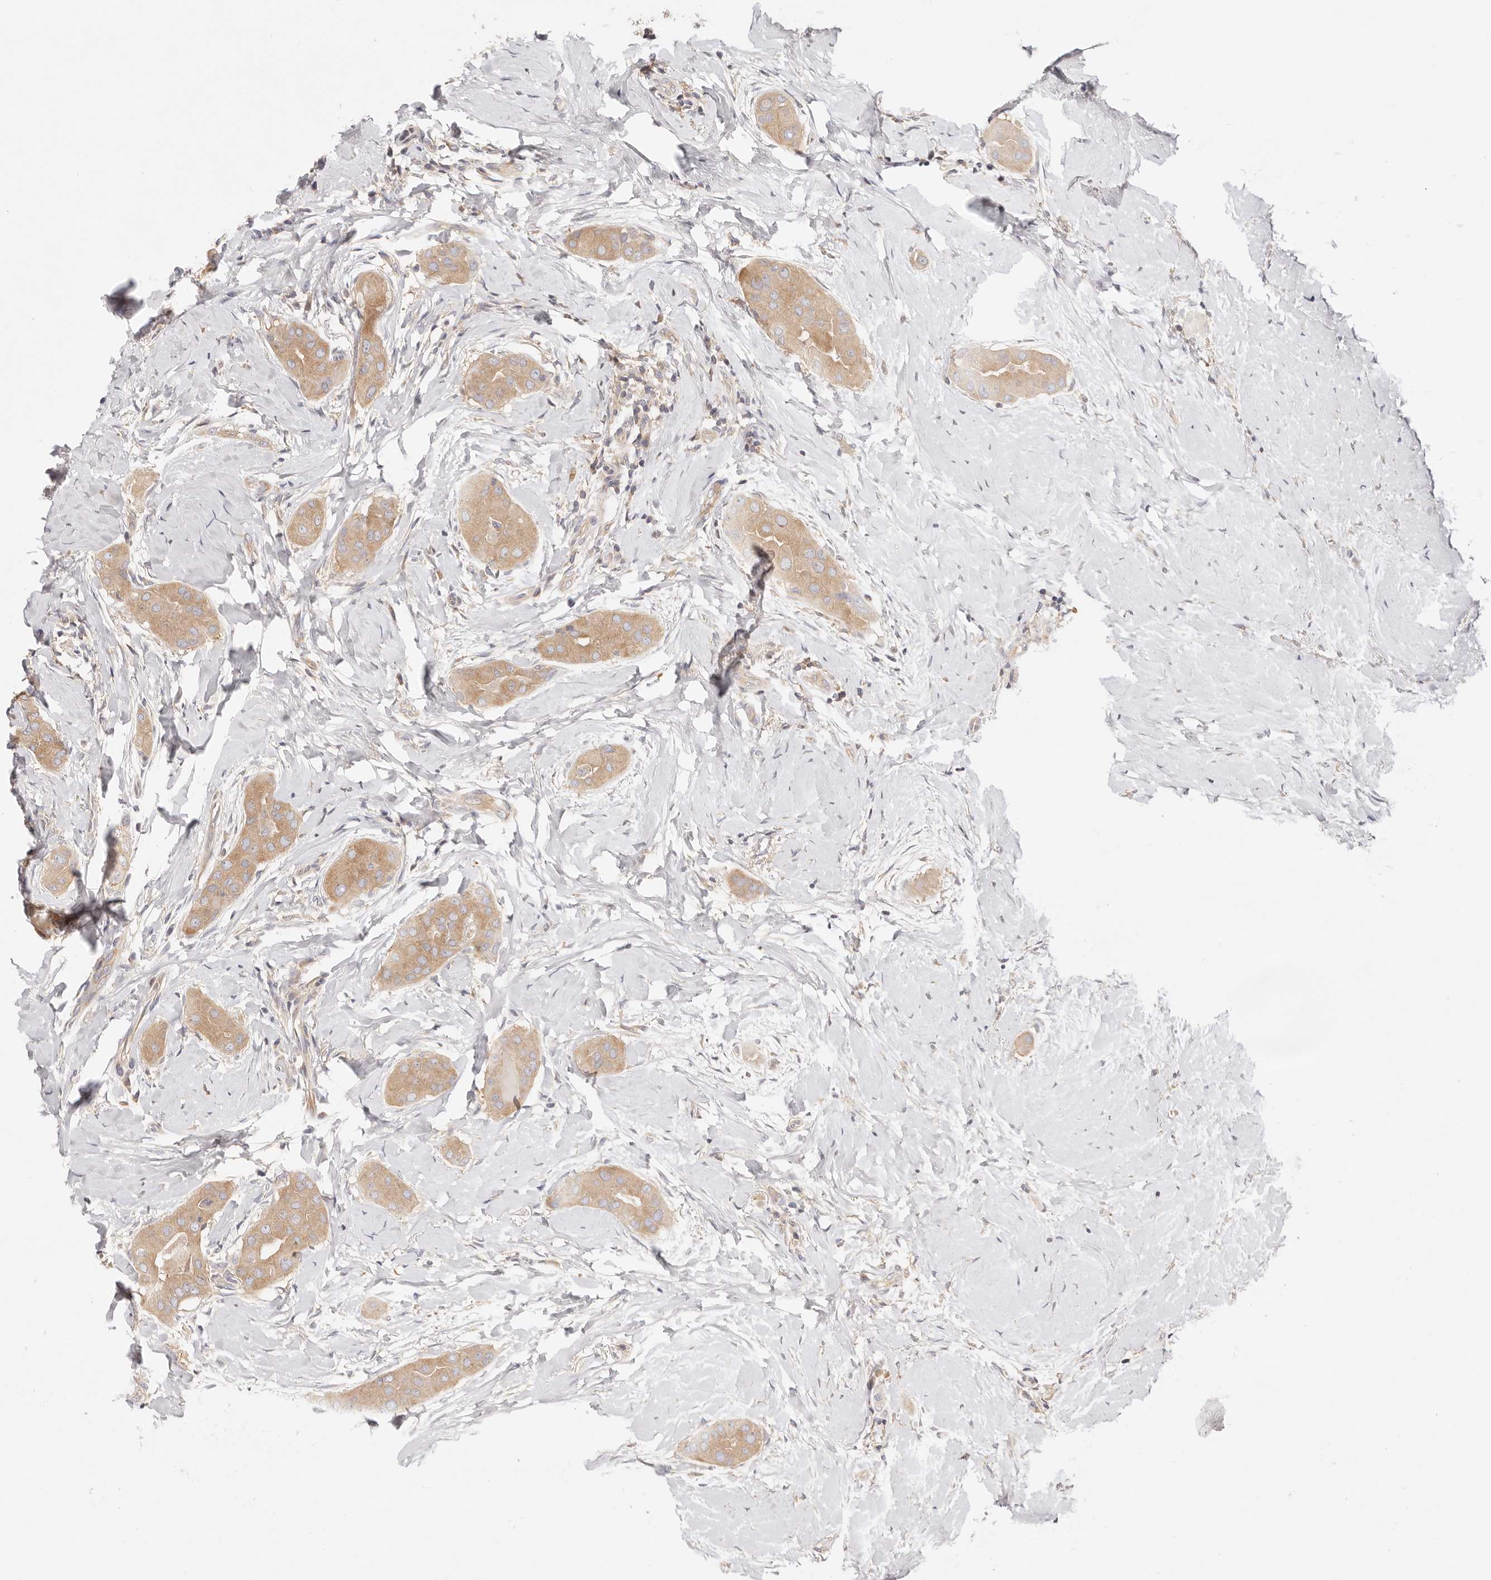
{"staining": {"intensity": "moderate", "quantity": ">75%", "location": "cytoplasmic/membranous"}, "tissue": "thyroid cancer", "cell_type": "Tumor cells", "image_type": "cancer", "snomed": [{"axis": "morphology", "description": "Papillary adenocarcinoma, NOS"}, {"axis": "topography", "description": "Thyroid gland"}], "caption": "The histopathology image exhibits staining of thyroid cancer, revealing moderate cytoplasmic/membranous protein expression (brown color) within tumor cells. (Stains: DAB (3,3'-diaminobenzidine) in brown, nuclei in blue, Microscopy: brightfield microscopy at high magnification).", "gene": "KCMF1", "patient": {"sex": "male", "age": 33}}